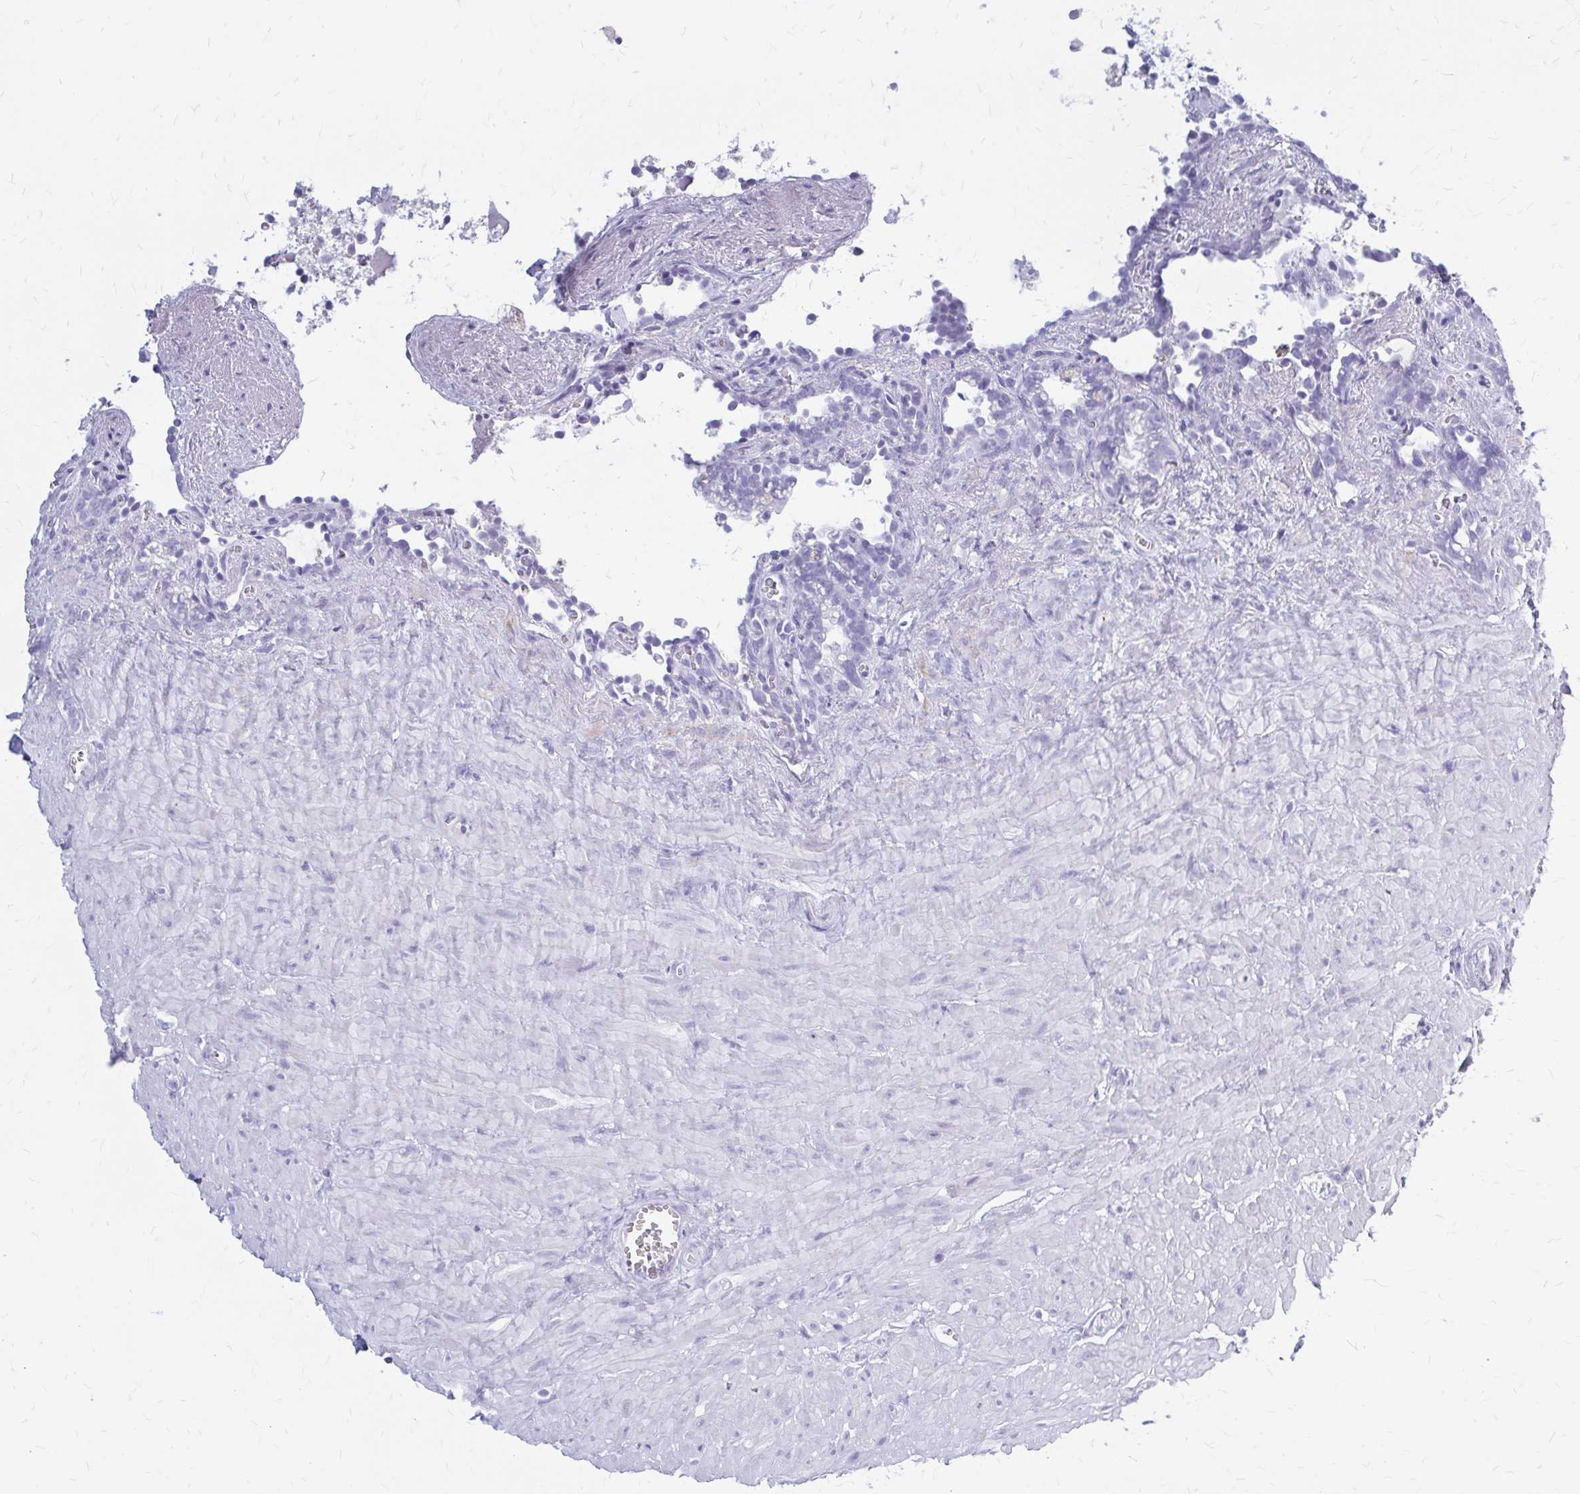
{"staining": {"intensity": "negative", "quantity": "none", "location": "none"}, "tissue": "seminal vesicle", "cell_type": "Glandular cells", "image_type": "normal", "snomed": [{"axis": "morphology", "description": "Normal tissue, NOS"}, {"axis": "topography", "description": "Seminal veicle"}], "caption": "Immunohistochemistry (IHC) micrograph of benign seminal vesicle: human seminal vesicle stained with DAB (3,3'-diaminobenzidine) displays no significant protein expression in glandular cells. (Stains: DAB (3,3'-diaminobenzidine) immunohistochemistry with hematoxylin counter stain, Microscopy: brightfield microscopy at high magnification).", "gene": "KLHDC7A", "patient": {"sex": "male", "age": 76}}